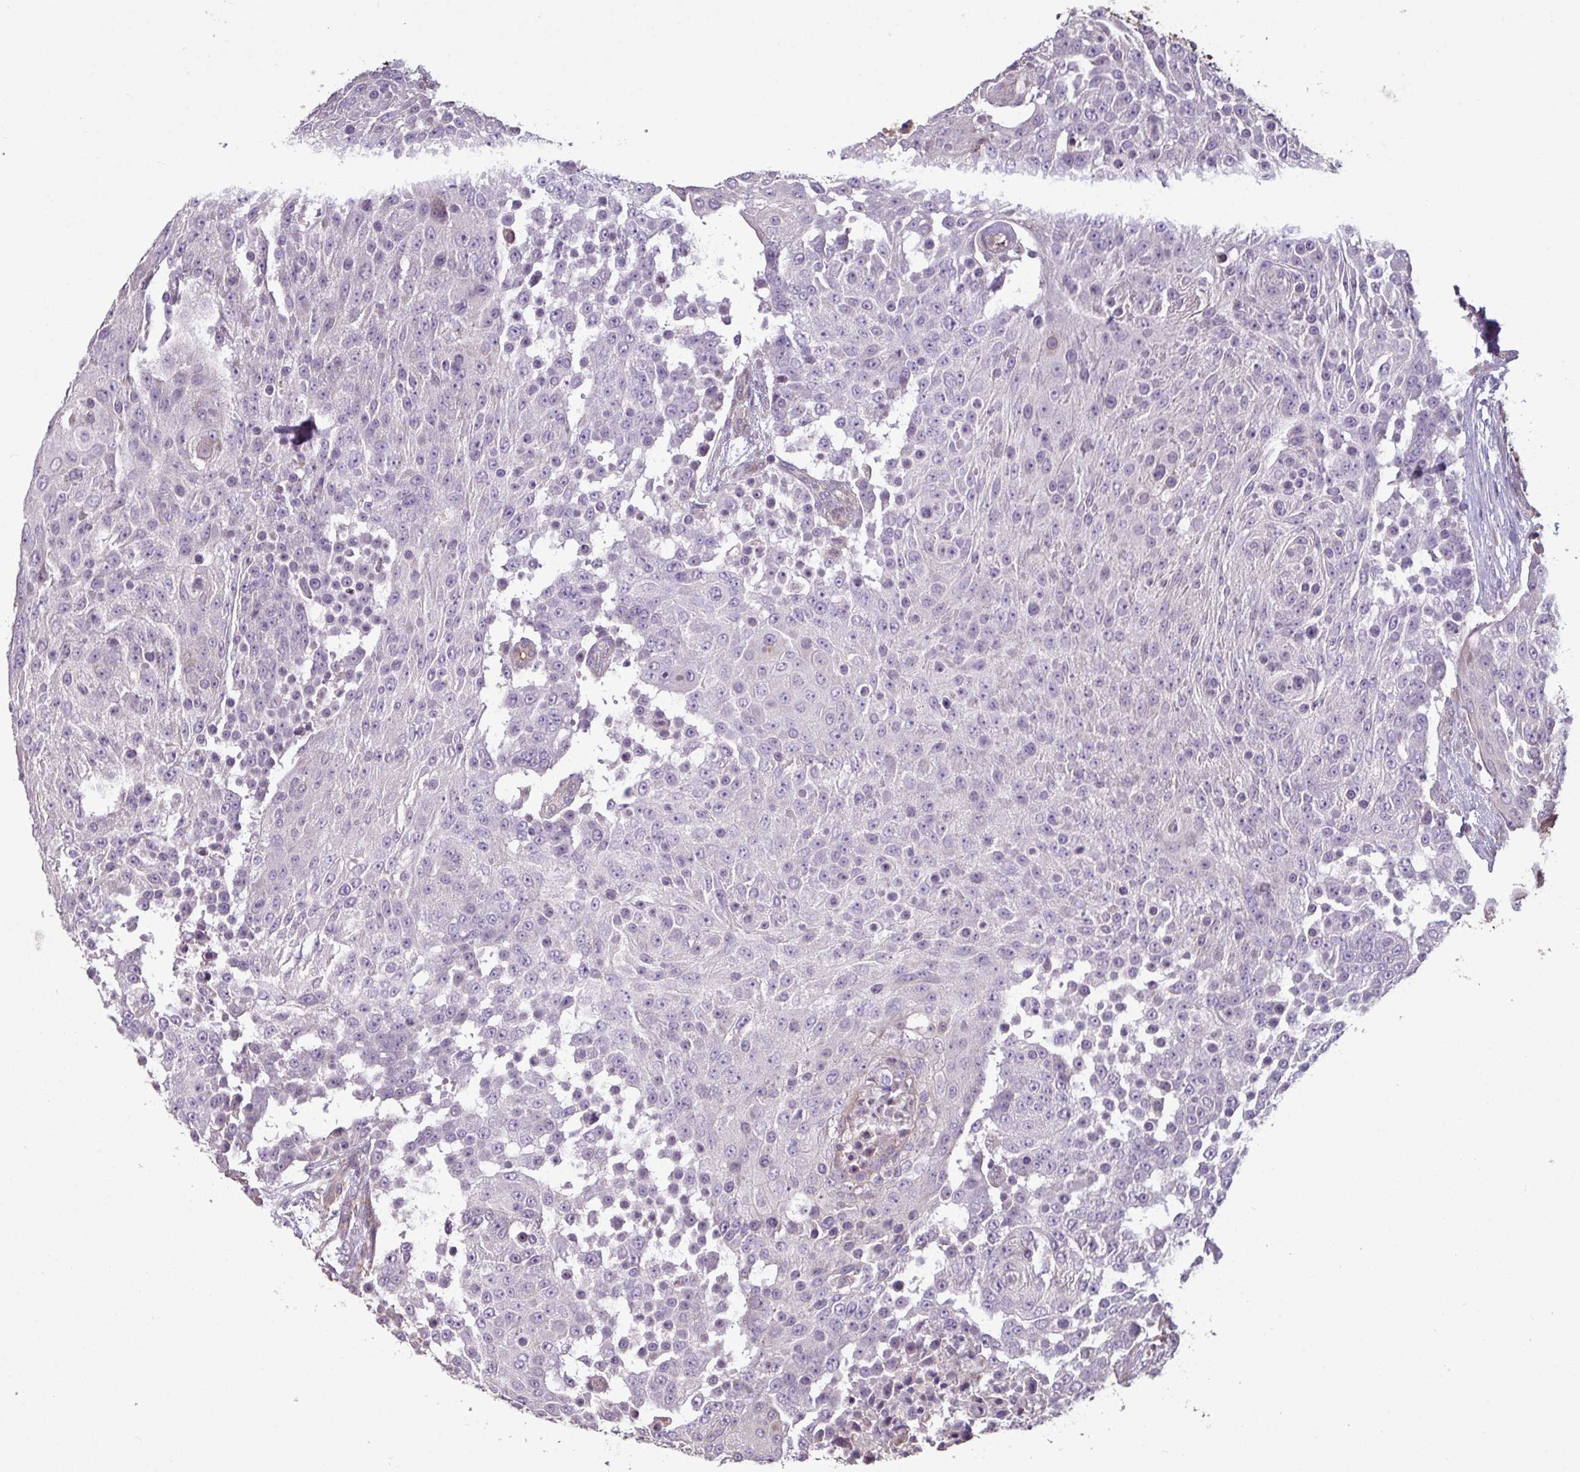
{"staining": {"intensity": "negative", "quantity": "none", "location": "none"}, "tissue": "urothelial cancer", "cell_type": "Tumor cells", "image_type": "cancer", "snomed": [{"axis": "morphology", "description": "Urothelial carcinoma, High grade"}, {"axis": "topography", "description": "Urinary bladder"}], "caption": "Immunohistochemistry (IHC) histopathology image of neoplastic tissue: human urothelial cancer stained with DAB (3,3'-diaminobenzidine) demonstrates no significant protein staining in tumor cells. (Immunohistochemistry, brightfield microscopy, high magnification).", "gene": "NHSL2", "patient": {"sex": "female", "age": 63}}